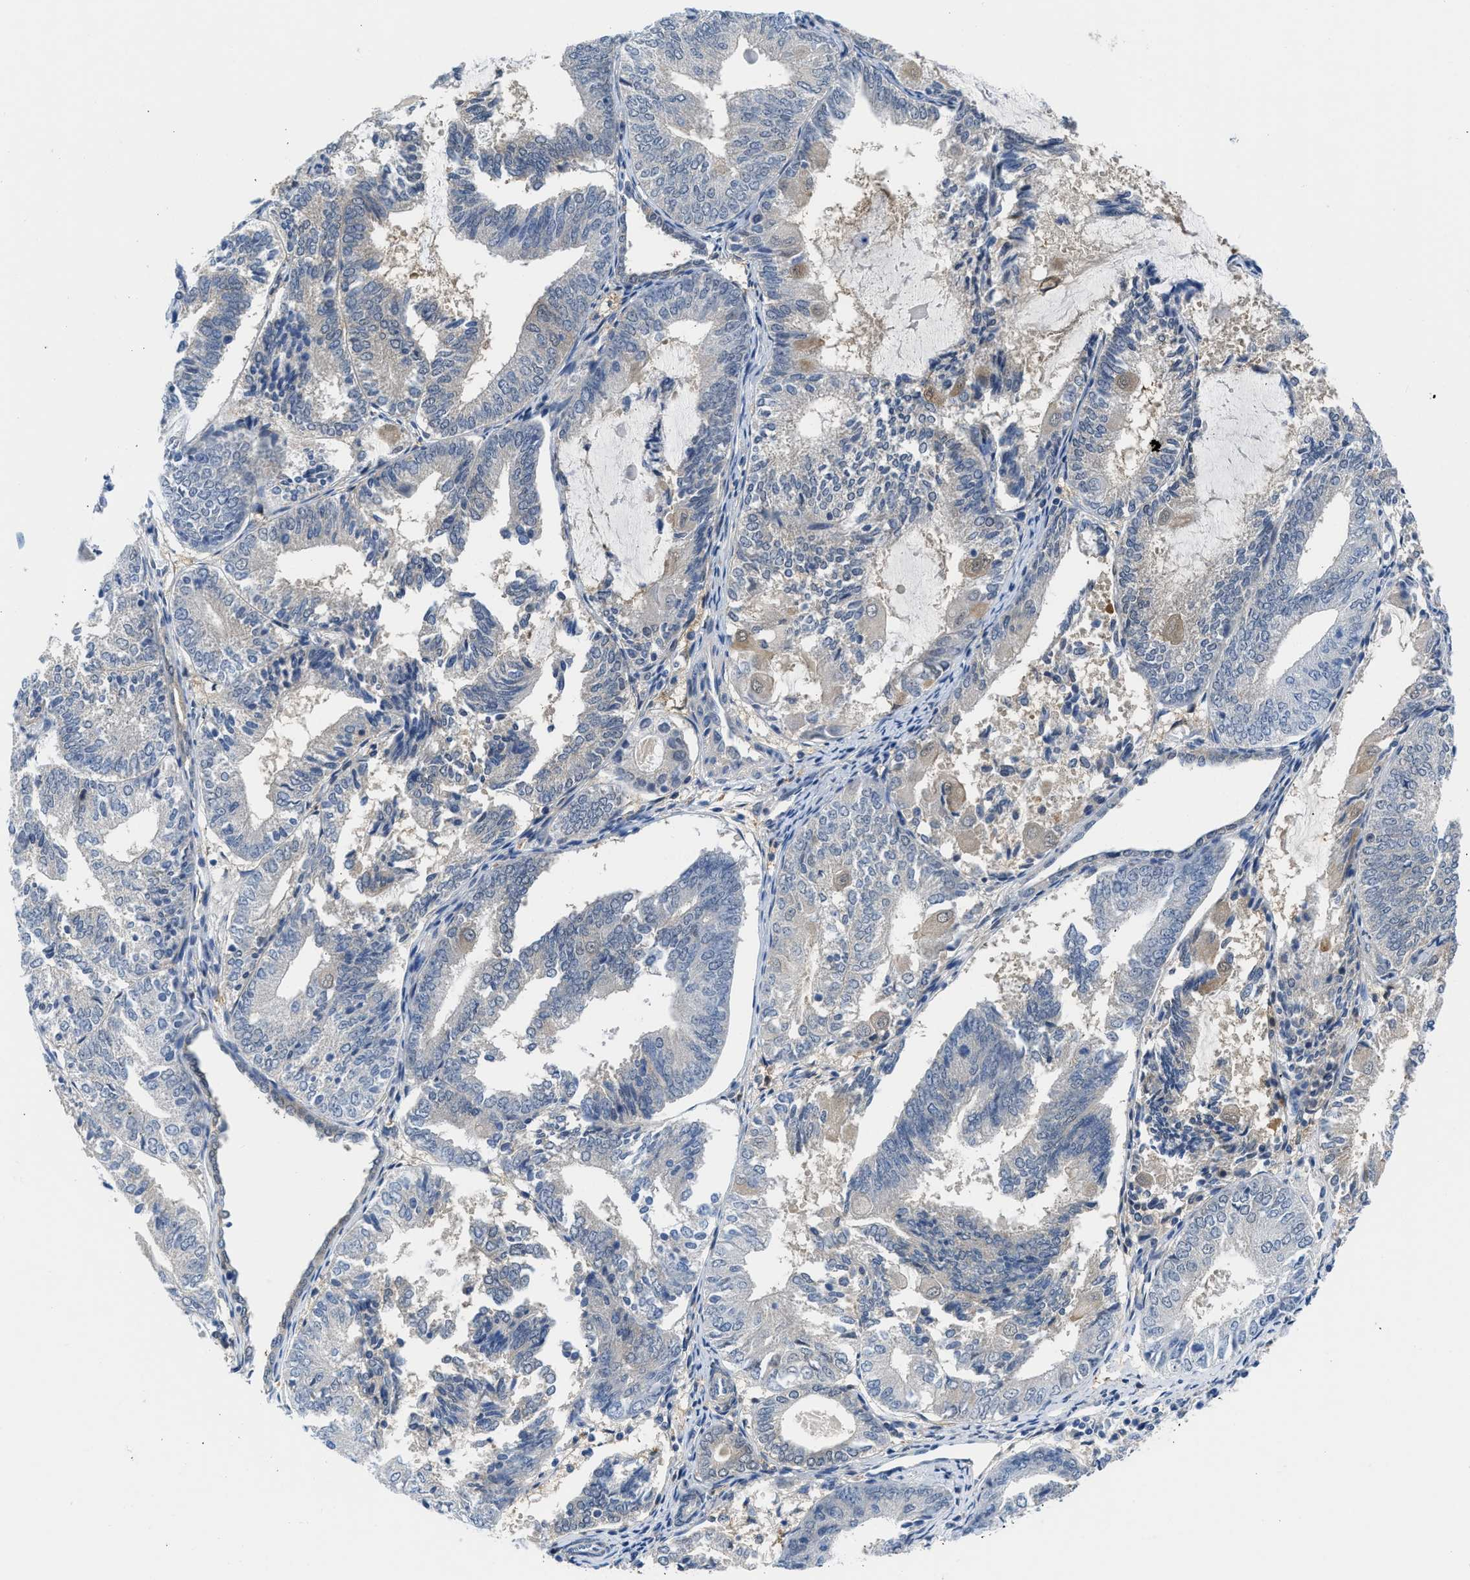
{"staining": {"intensity": "weak", "quantity": "<25%", "location": "cytoplasmic/membranous"}, "tissue": "endometrial cancer", "cell_type": "Tumor cells", "image_type": "cancer", "snomed": [{"axis": "morphology", "description": "Adenocarcinoma, NOS"}, {"axis": "topography", "description": "Endometrium"}], "caption": "IHC micrograph of human endometrial cancer stained for a protein (brown), which exhibits no expression in tumor cells. Nuclei are stained in blue.", "gene": "CBR1", "patient": {"sex": "female", "age": 81}}